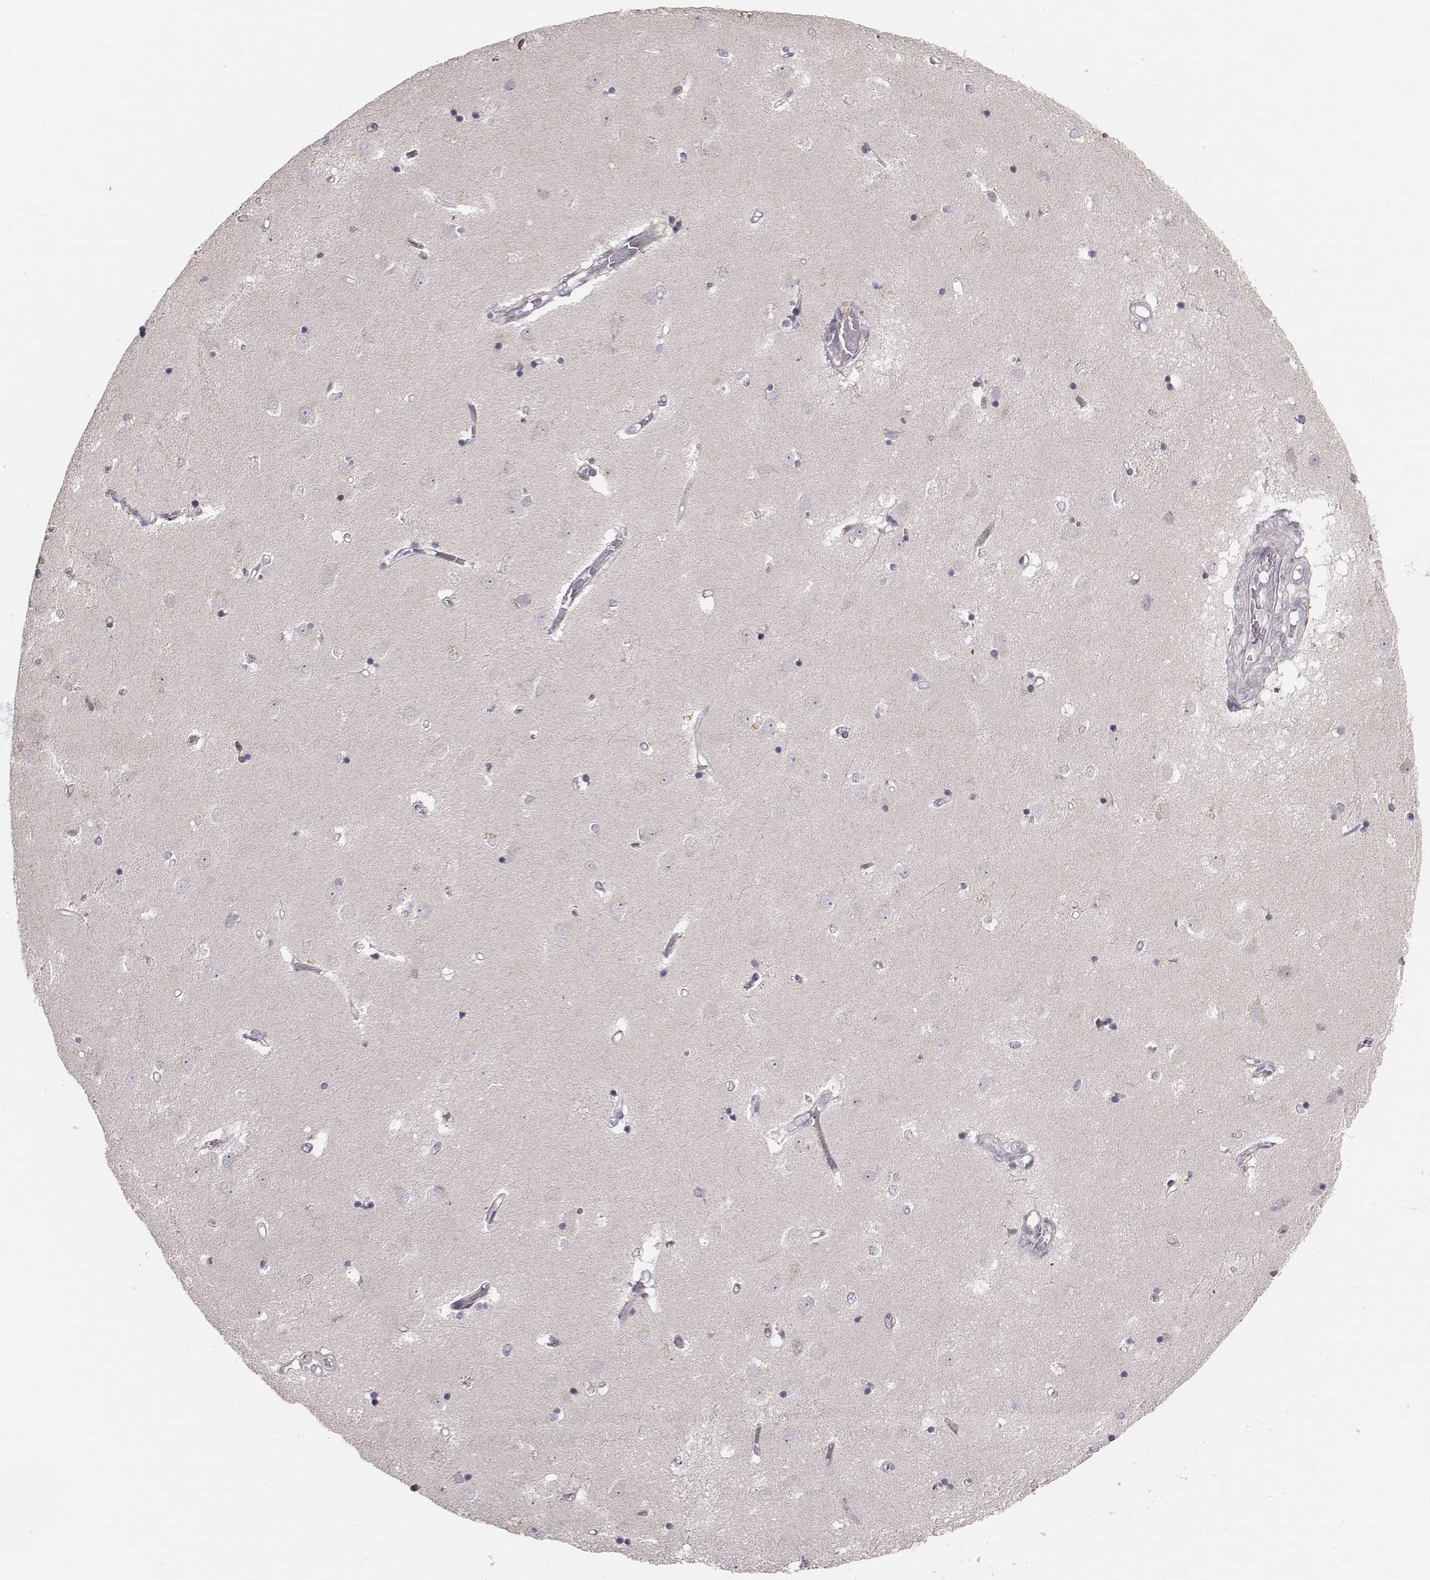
{"staining": {"intensity": "weak", "quantity": "<25%", "location": "cytoplasmic/membranous"}, "tissue": "caudate", "cell_type": "Glial cells", "image_type": "normal", "snomed": [{"axis": "morphology", "description": "Normal tissue, NOS"}, {"axis": "topography", "description": "Lateral ventricle wall"}], "caption": "Immunohistochemistry micrograph of normal caudate stained for a protein (brown), which displays no positivity in glial cells. (DAB immunohistochemistry with hematoxylin counter stain).", "gene": "ABCA7", "patient": {"sex": "male", "age": 54}}